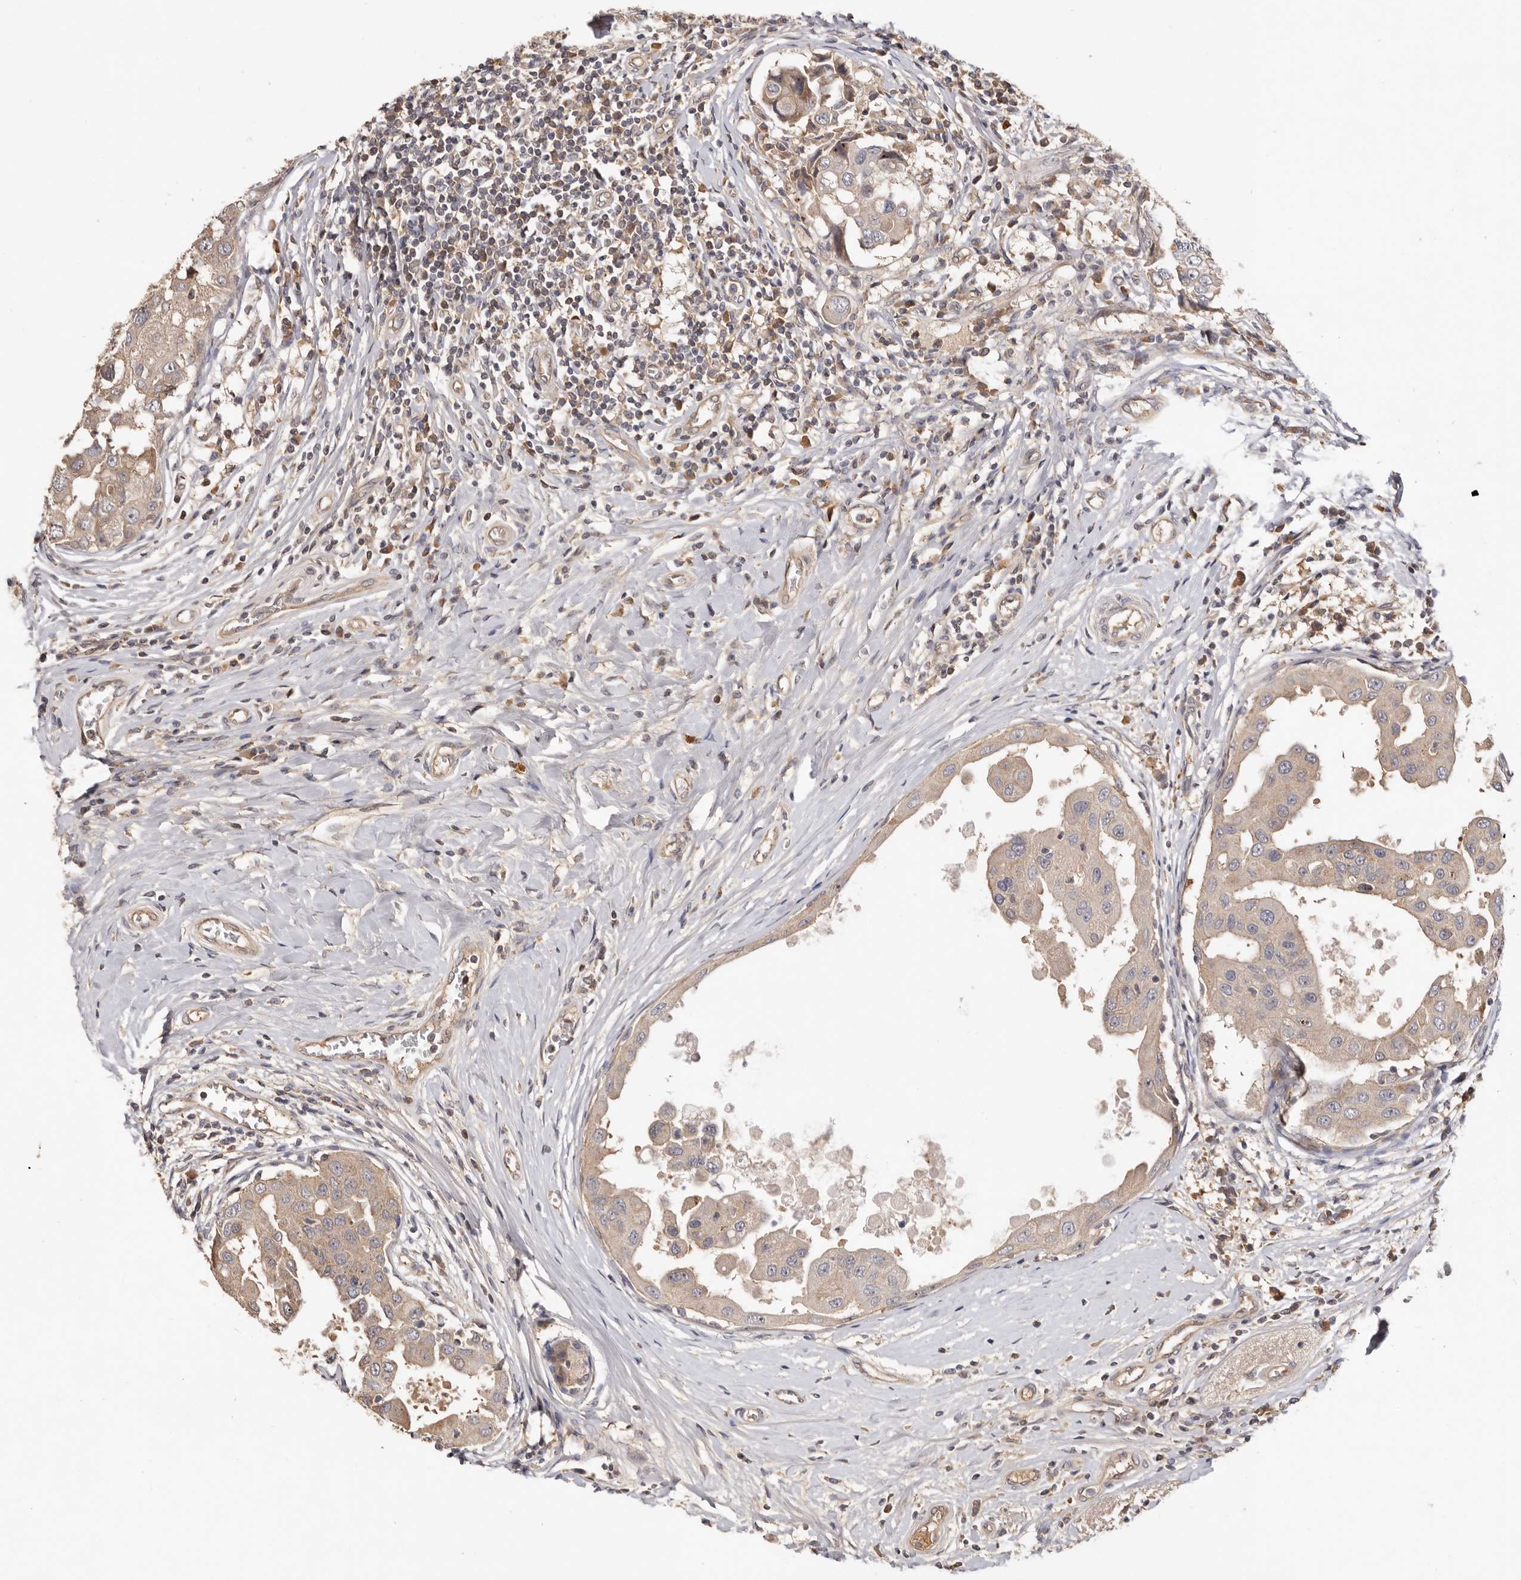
{"staining": {"intensity": "weak", "quantity": ">75%", "location": "cytoplasmic/membranous"}, "tissue": "breast cancer", "cell_type": "Tumor cells", "image_type": "cancer", "snomed": [{"axis": "morphology", "description": "Duct carcinoma"}, {"axis": "topography", "description": "Breast"}], "caption": "Immunohistochemistry (IHC) micrograph of human breast intraductal carcinoma stained for a protein (brown), which demonstrates low levels of weak cytoplasmic/membranous expression in about >75% of tumor cells.", "gene": "DOP1A", "patient": {"sex": "female", "age": 27}}